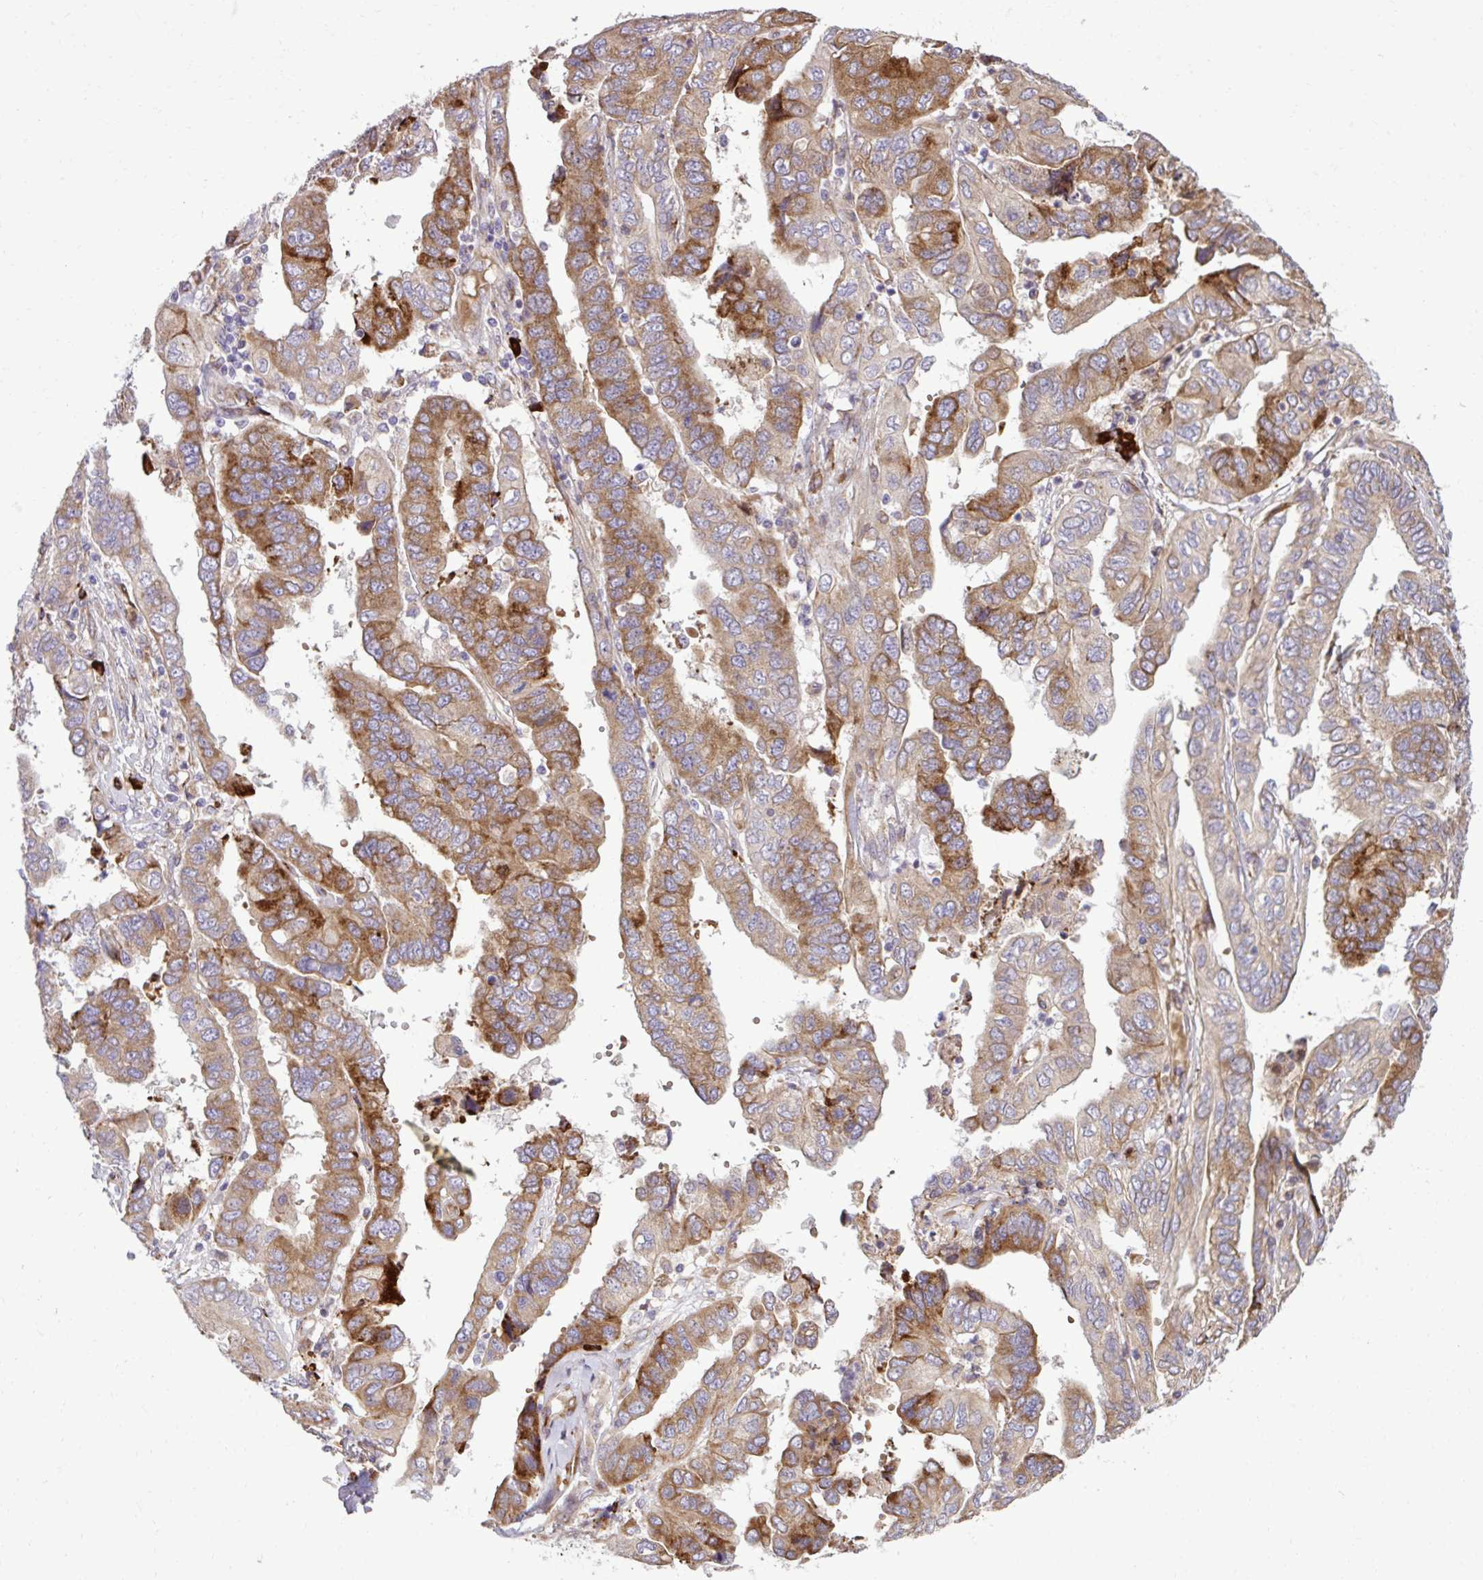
{"staining": {"intensity": "moderate", "quantity": "25%-75%", "location": "cytoplasmic/membranous"}, "tissue": "ovarian cancer", "cell_type": "Tumor cells", "image_type": "cancer", "snomed": [{"axis": "morphology", "description": "Cystadenocarcinoma, serous, NOS"}, {"axis": "topography", "description": "Ovary"}], "caption": "Moderate cytoplasmic/membranous expression is seen in approximately 25%-75% of tumor cells in ovarian cancer.", "gene": "LIMS1", "patient": {"sex": "female", "age": 79}}